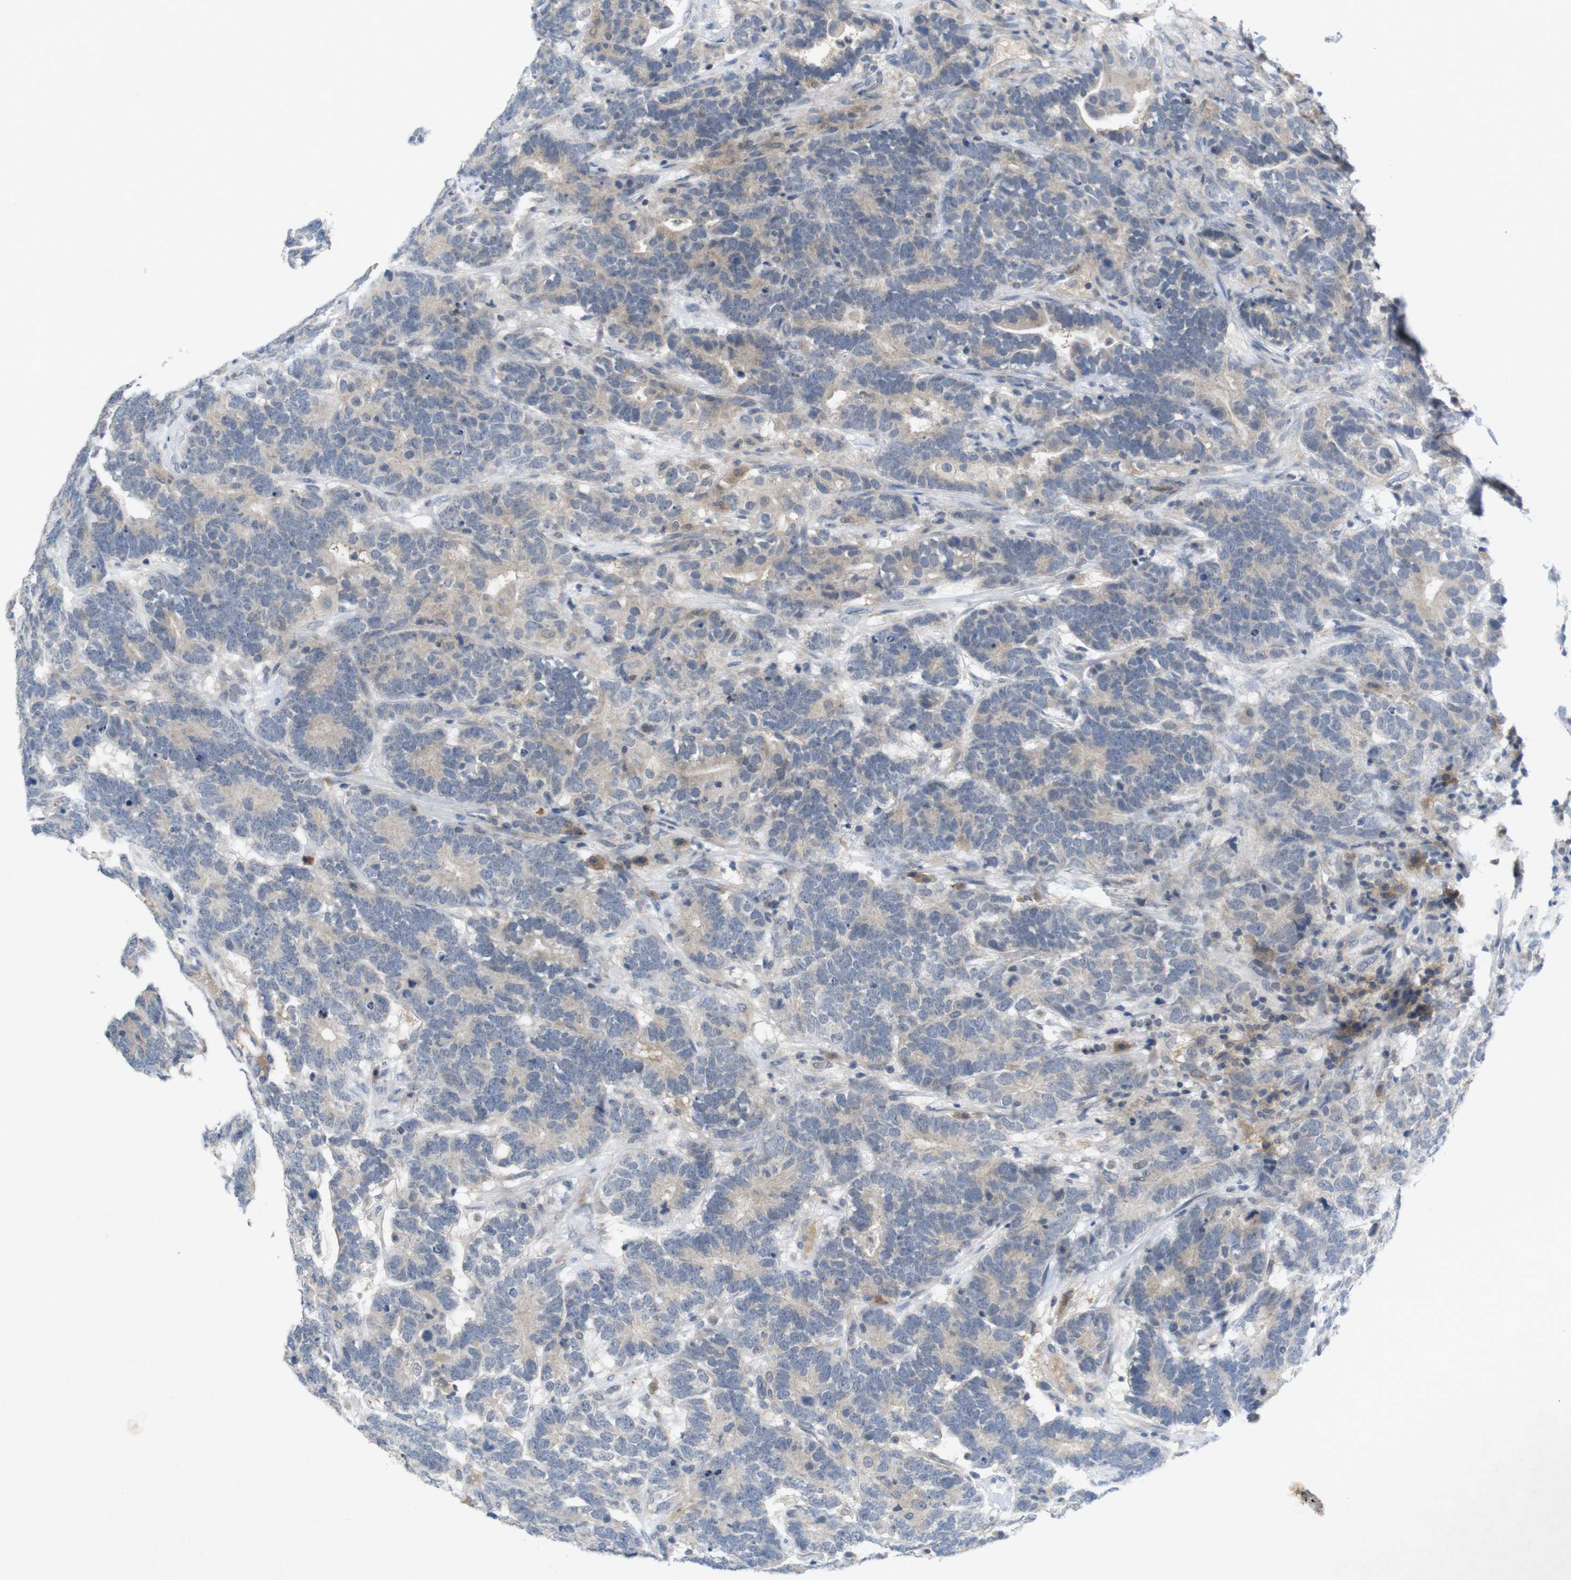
{"staining": {"intensity": "weak", "quantity": "25%-75%", "location": "cytoplasmic/membranous"}, "tissue": "testis cancer", "cell_type": "Tumor cells", "image_type": "cancer", "snomed": [{"axis": "morphology", "description": "Carcinoma, Embryonal, NOS"}, {"axis": "topography", "description": "Testis"}], "caption": "Protein staining demonstrates weak cytoplasmic/membranous staining in about 25%-75% of tumor cells in testis embryonal carcinoma.", "gene": "SLAMF7", "patient": {"sex": "male", "age": 26}}